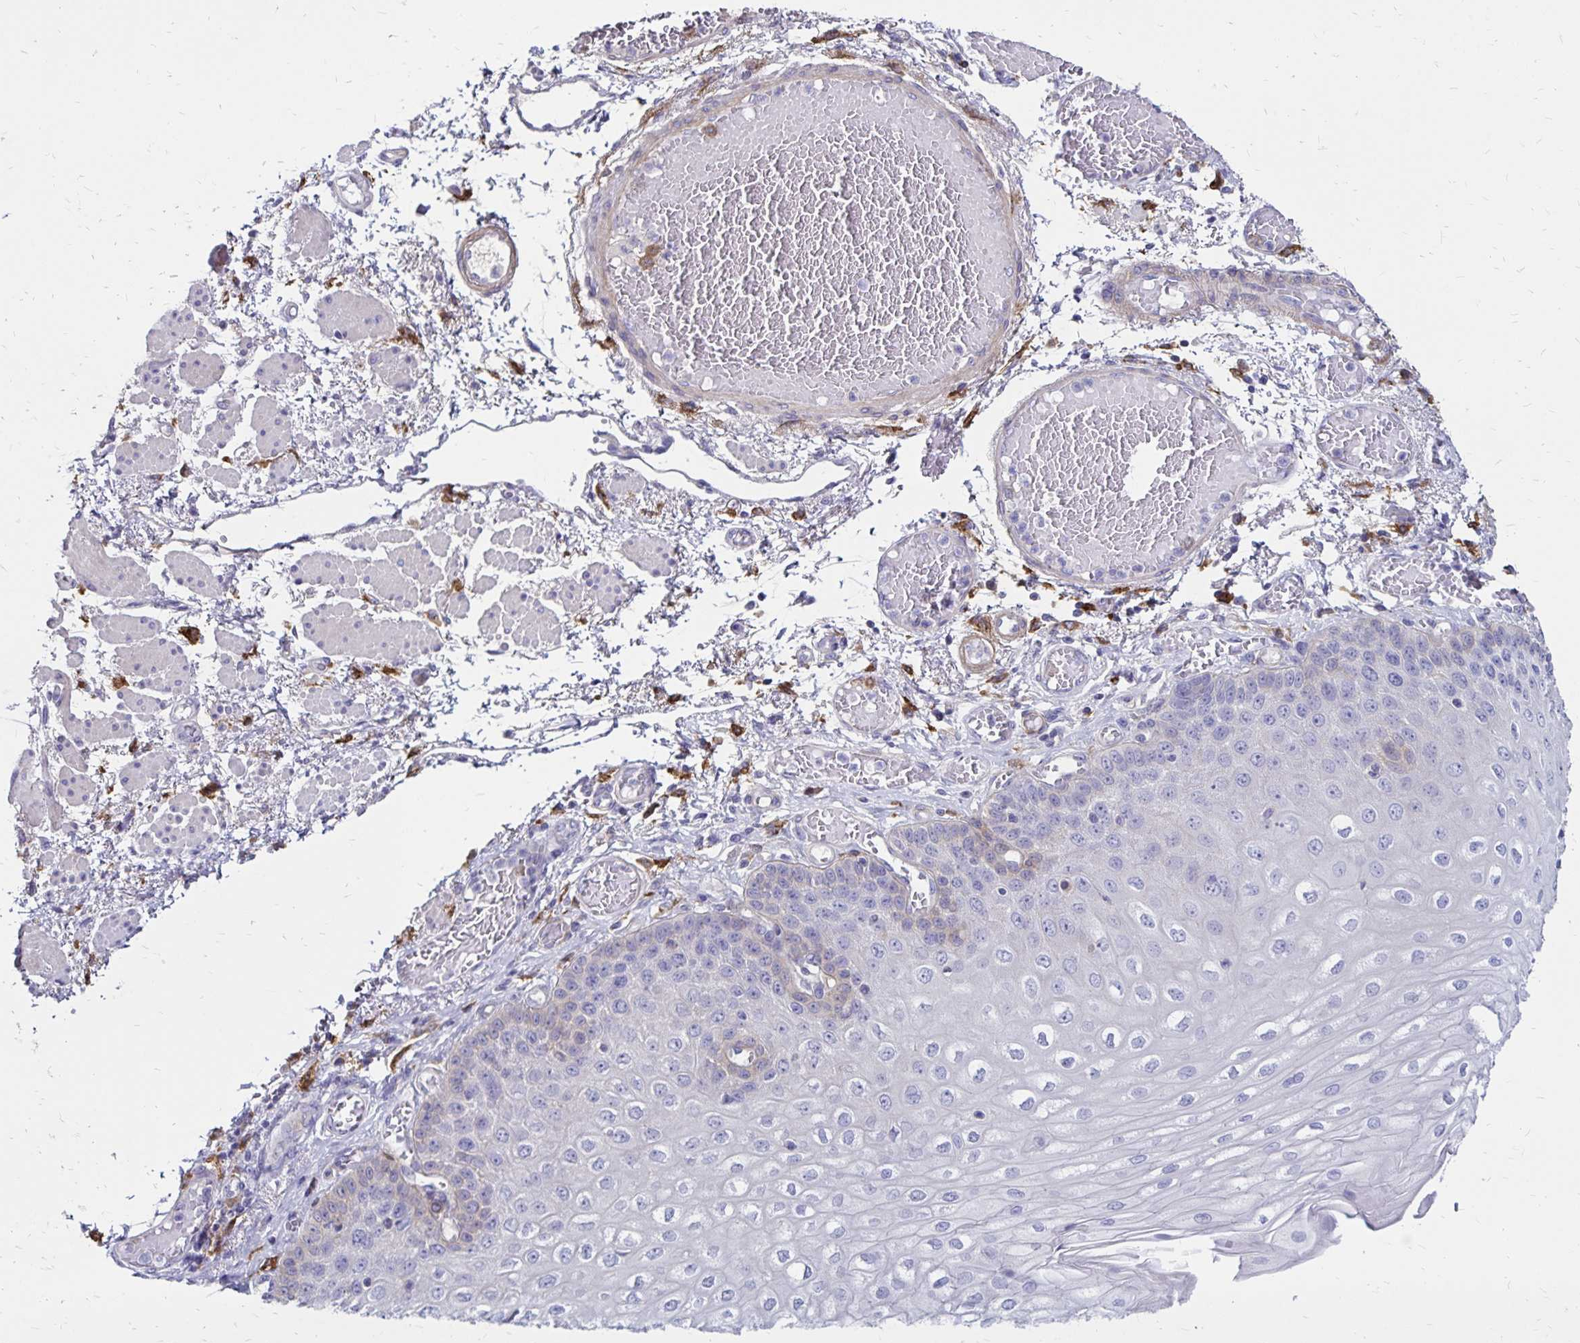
{"staining": {"intensity": "weak", "quantity": "<25%", "location": "cytoplasmic/membranous"}, "tissue": "esophagus", "cell_type": "Squamous epithelial cells", "image_type": "normal", "snomed": [{"axis": "morphology", "description": "Normal tissue, NOS"}, {"axis": "morphology", "description": "Adenocarcinoma, NOS"}, {"axis": "topography", "description": "Esophagus"}], "caption": "Micrograph shows no significant protein positivity in squamous epithelial cells of benign esophagus. The staining was performed using DAB (3,3'-diaminobenzidine) to visualize the protein expression in brown, while the nuclei were stained in blue with hematoxylin (Magnification: 20x).", "gene": "TNS3", "patient": {"sex": "male", "age": 81}}